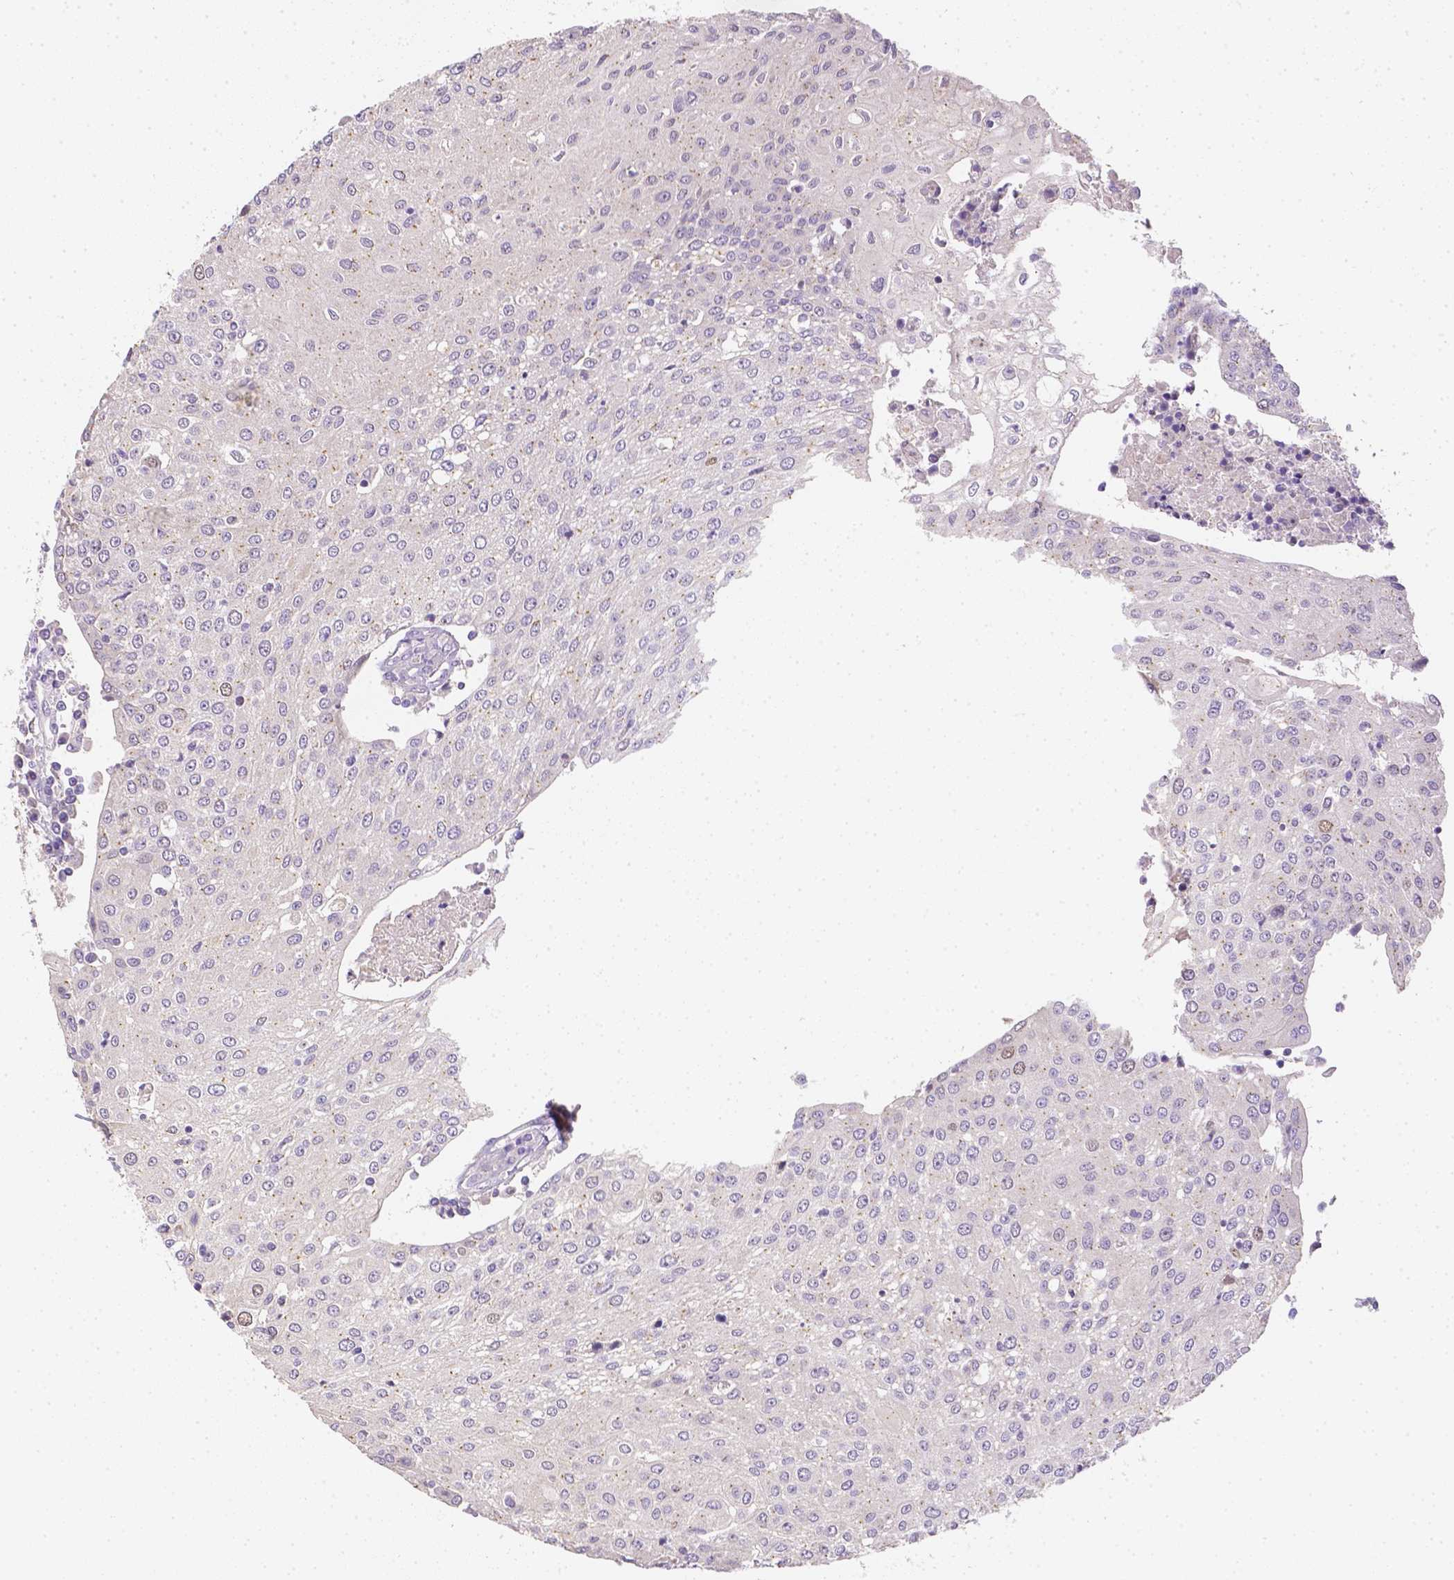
{"staining": {"intensity": "negative", "quantity": "none", "location": "none"}, "tissue": "urothelial cancer", "cell_type": "Tumor cells", "image_type": "cancer", "snomed": [{"axis": "morphology", "description": "Urothelial carcinoma, High grade"}, {"axis": "topography", "description": "Urinary bladder"}], "caption": "Immunohistochemistry (IHC) histopathology image of human urothelial cancer stained for a protein (brown), which exhibits no expression in tumor cells.", "gene": "C10orf67", "patient": {"sex": "female", "age": 85}}